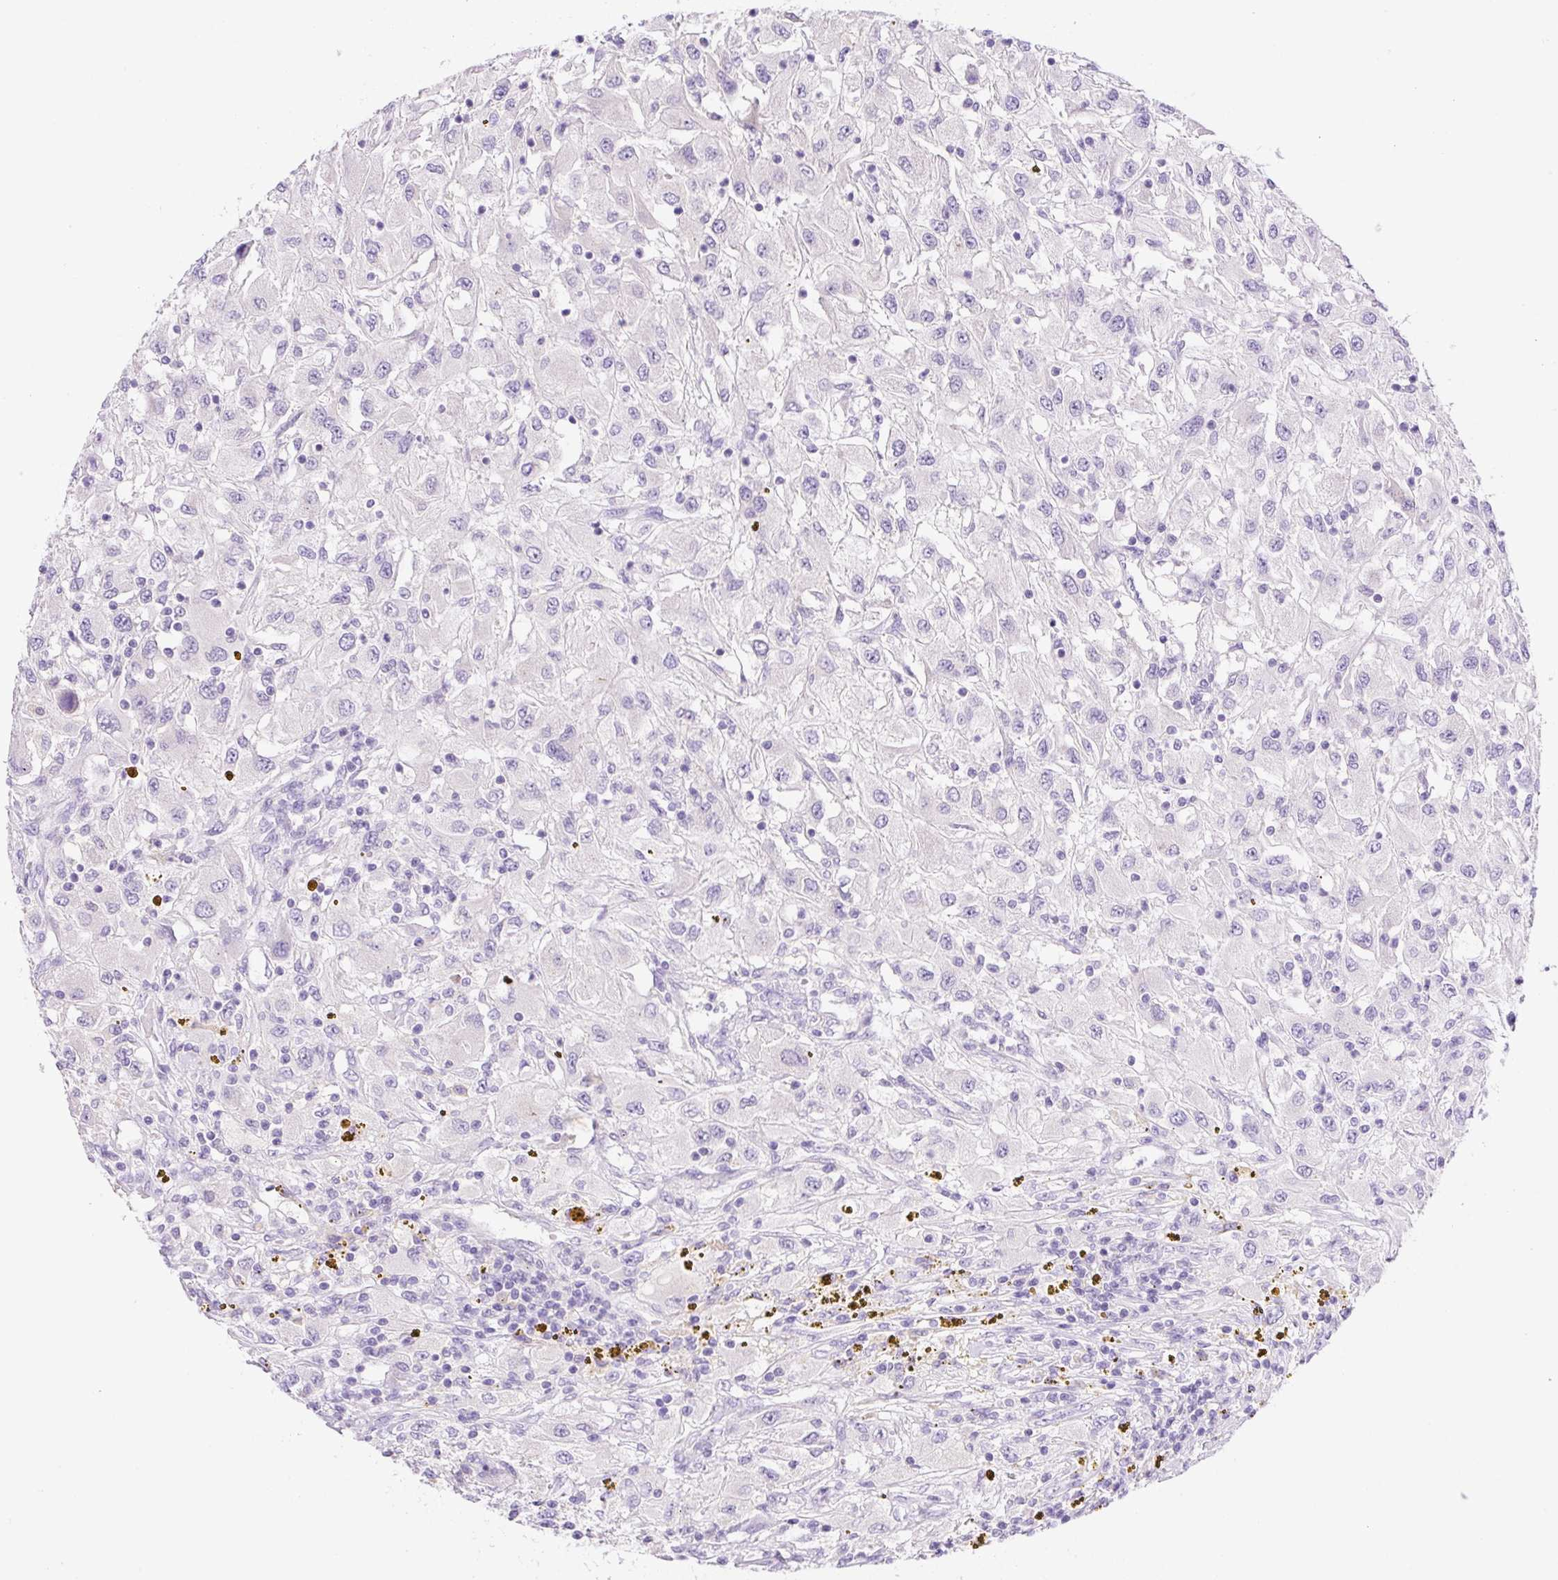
{"staining": {"intensity": "negative", "quantity": "none", "location": "none"}, "tissue": "renal cancer", "cell_type": "Tumor cells", "image_type": "cancer", "snomed": [{"axis": "morphology", "description": "Adenocarcinoma, NOS"}, {"axis": "topography", "description": "Kidney"}], "caption": "IHC of human renal cancer exhibits no staining in tumor cells.", "gene": "NDST3", "patient": {"sex": "female", "age": 67}}